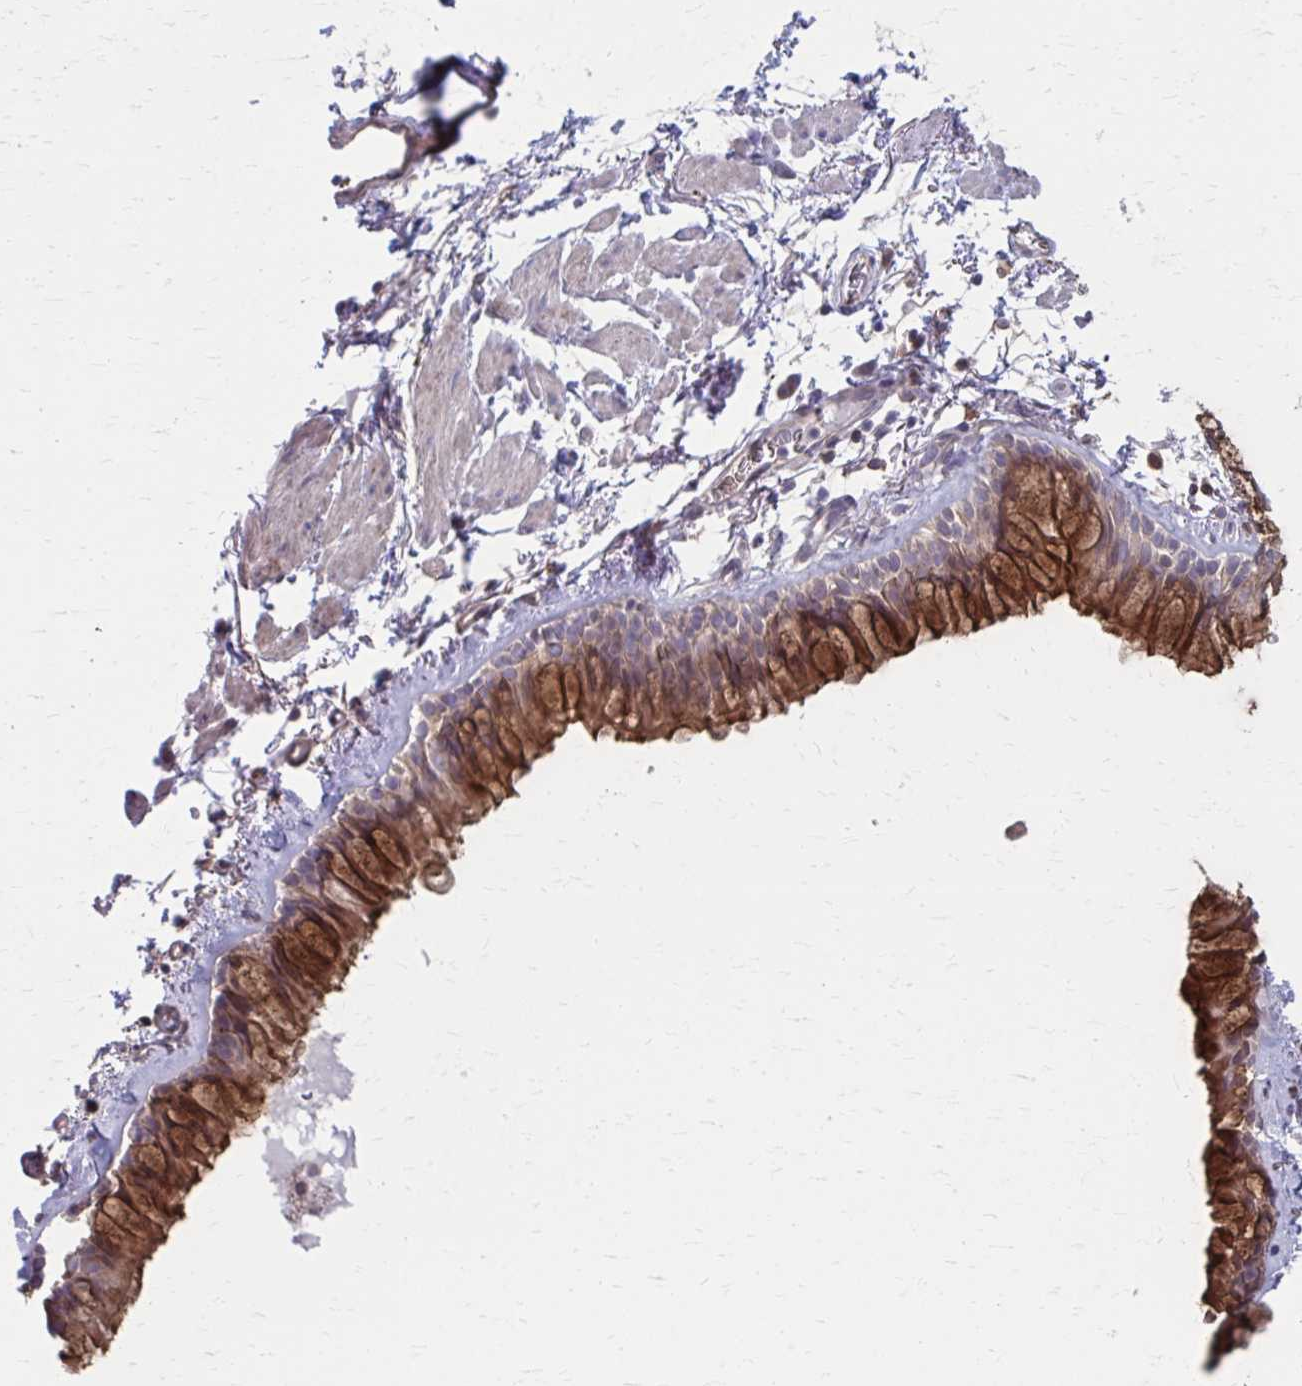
{"staining": {"intensity": "strong", "quantity": "25%-75%", "location": "cytoplasmic/membranous"}, "tissue": "bronchus", "cell_type": "Respiratory epithelial cells", "image_type": "normal", "snomed": [{"axis": "morphology", "description": "Normal tissue, NOS"}, {"axis": "topography", "description": "Cartilage tissue"}, {"axis": "topography", "description": "Bronchus"}], "caption": "Protein staining demonstrates strong cytoplasmic/membranous expression in about 25%-75% of respiratory epithelial cells in unremarkable bronchus.", "gene": "MMP14", "patient": {"sex": "female", "age": 79}}